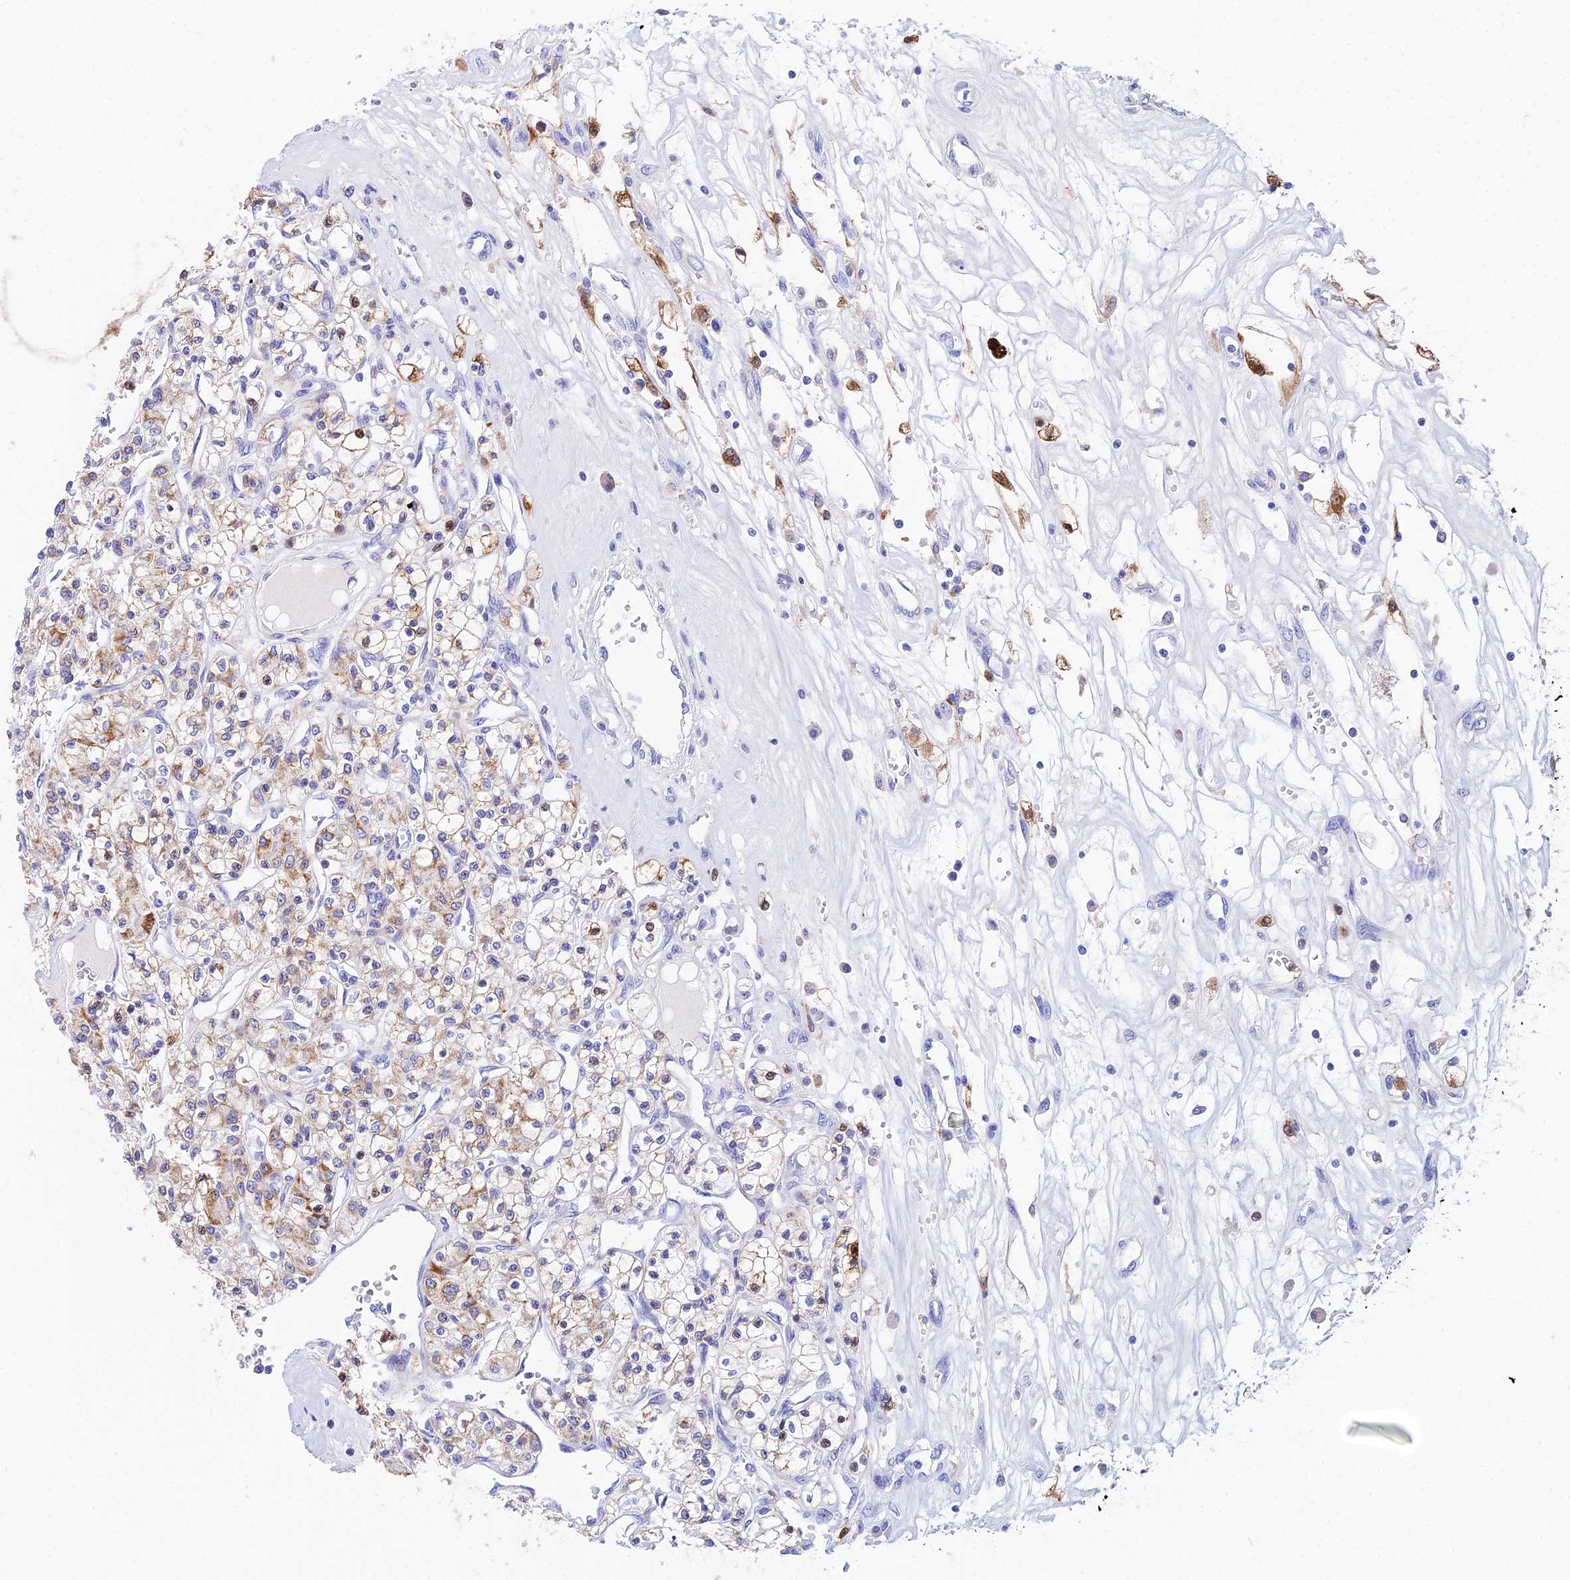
{"staining": {"intensity": "moderate", "quantity": ">75%", "location": "cytoplasmic/membranous"}, "tissue": "renal cancer", "cell_type": "Tumor cells", "image_type": "cancer", "snomed": [{"axis": "morphology", "description": "Adenocarcinoma, NOS"}, {"axis": "topography", "description": "Kidney"}], "caption": "Moderate cytoplasmic/membranous protein staining is appreciated in about >75% of tumor cells in adenocarcinoma (renal).", "gene": "CEP41", "patient": {"sex": "female", "age": 59}}